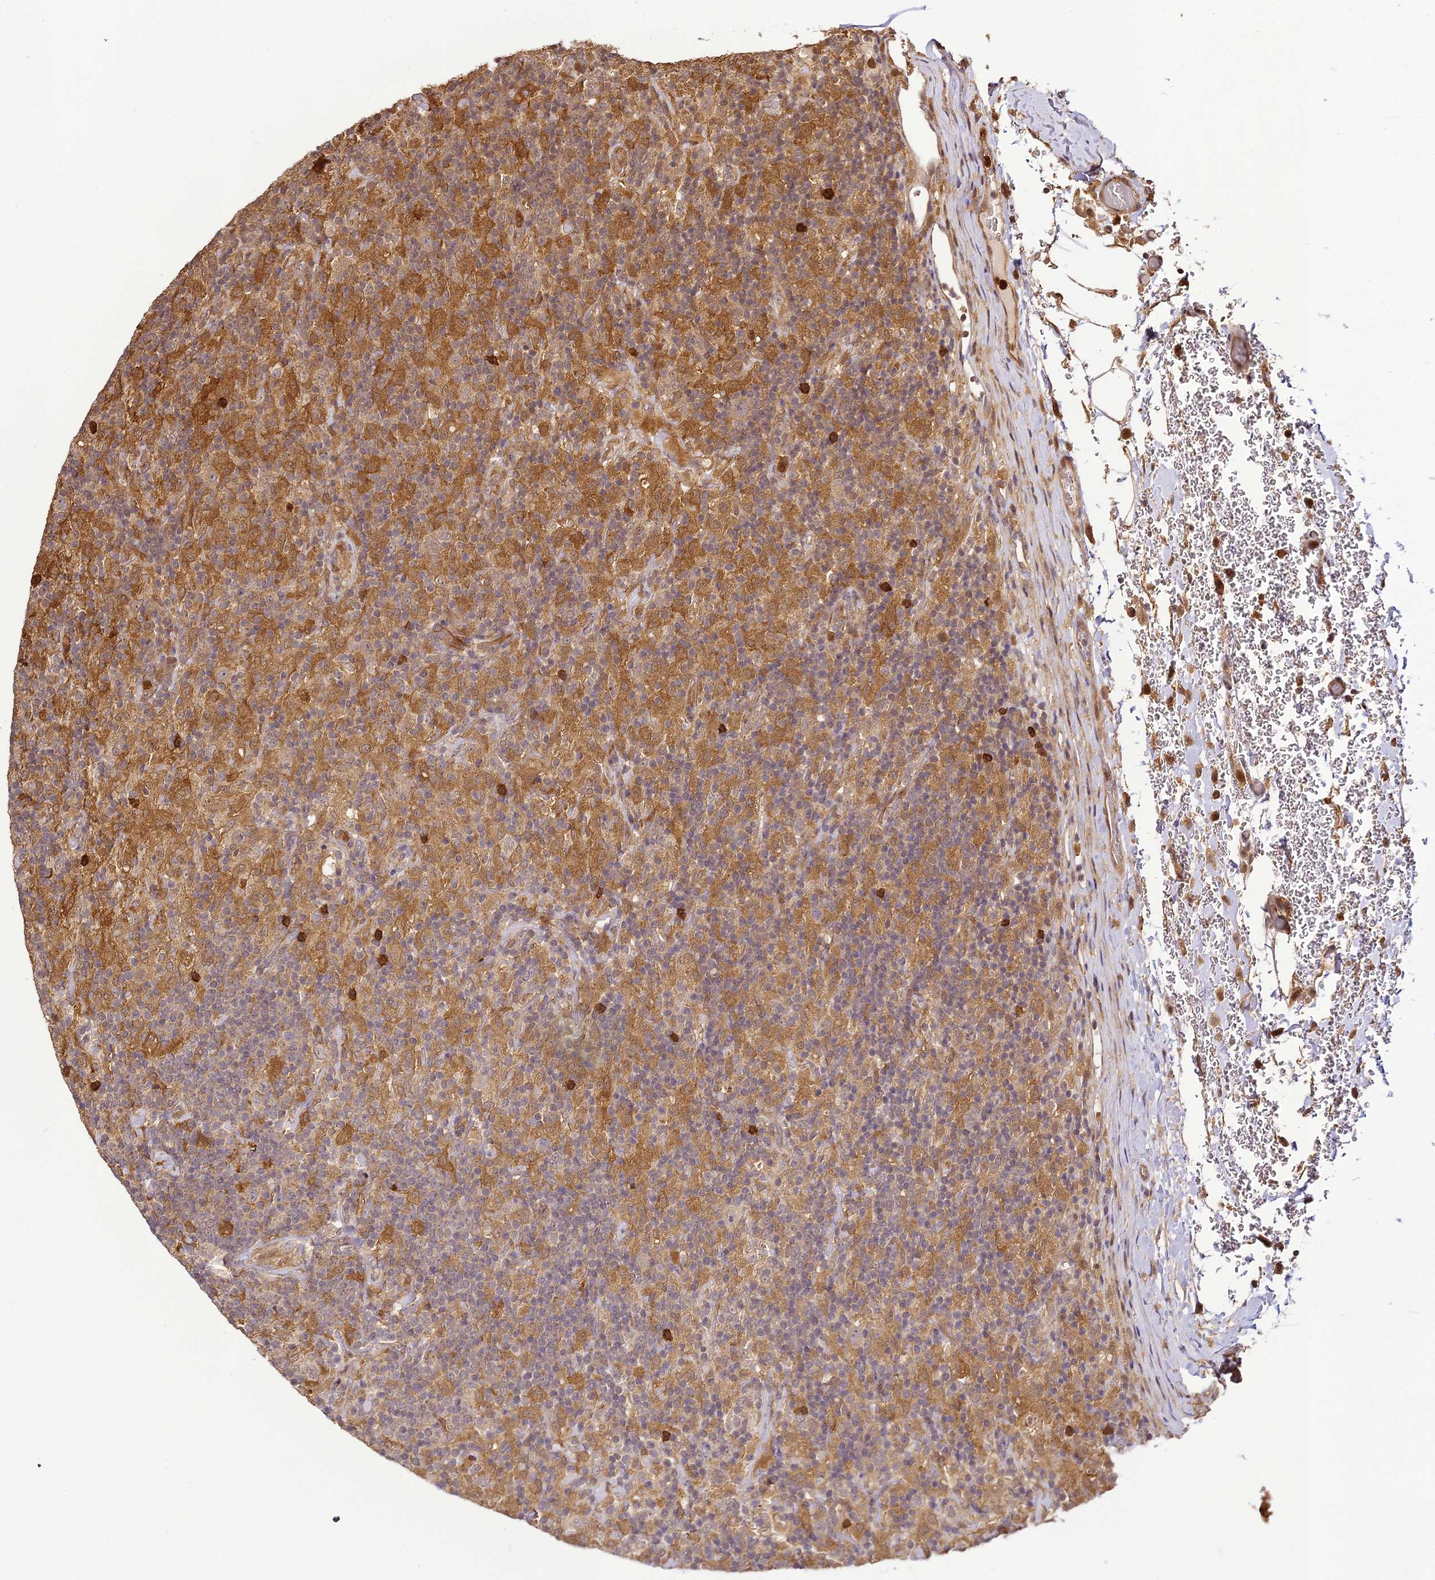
{"staining": {"intensity": "weak", "quantity": ">75%", "location": "cytoplasmic/membranous"}, "tissue": "lymphoma", "cell_type": "Tumor cells", "image_type": "cancer", "snomed": [{"axis": "morphology", "description": "Hodgkin's disease, NOS"}, {"axis": "topography", "description": "Lymph node"}], "caption": "This image shows lymphoma stained with IHC to label a protein in brown. The cytoplasmic/membranous of tumor cells show weak positivity for the protein. Nuclei are counter-stained blue.", "gene": "BCDIN3D", "patient": {"sex": "male", "age": 70}}